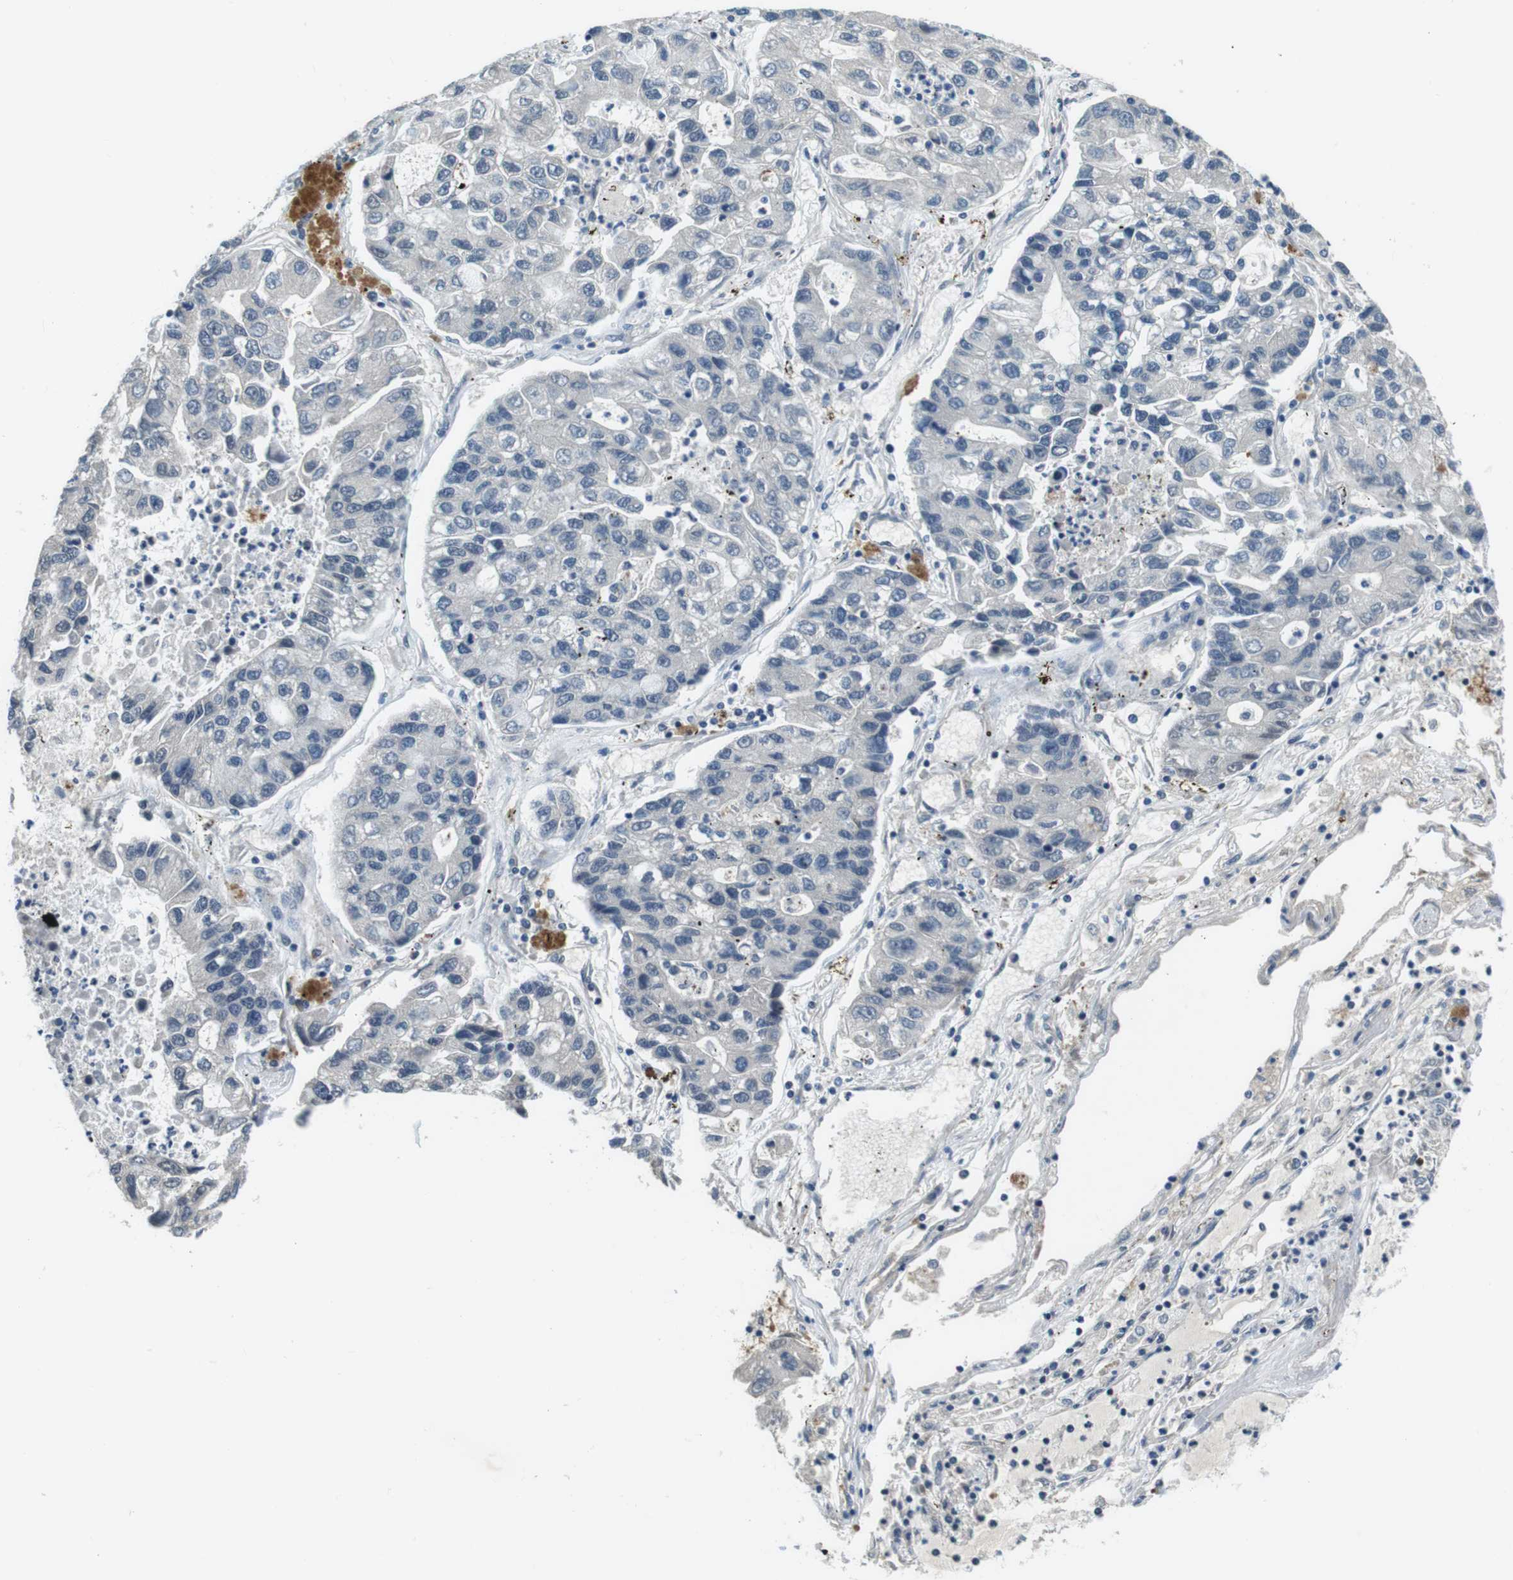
{"staining": {"intensity": "negative", "quantity": "none", "location": "none"}, "tissue": "lung cancer", "cell_type": "Tumor cells", "image_type": "cancer", "snomed": [{"axis": "morphology", "description": "Adenocarcinoma, NOS"}, {"axis": "topography", "description": "Lung"}], "caption": "The image exhibits no staining of tumor cells in lung adenocarcinoma. (Stains: DAB IHC with hematoxylin counter stain, Microscopy: brightfield microscopy at high magnification).", "gene": "CD163L1", "patient": {"sex": "female", "age": 51}}